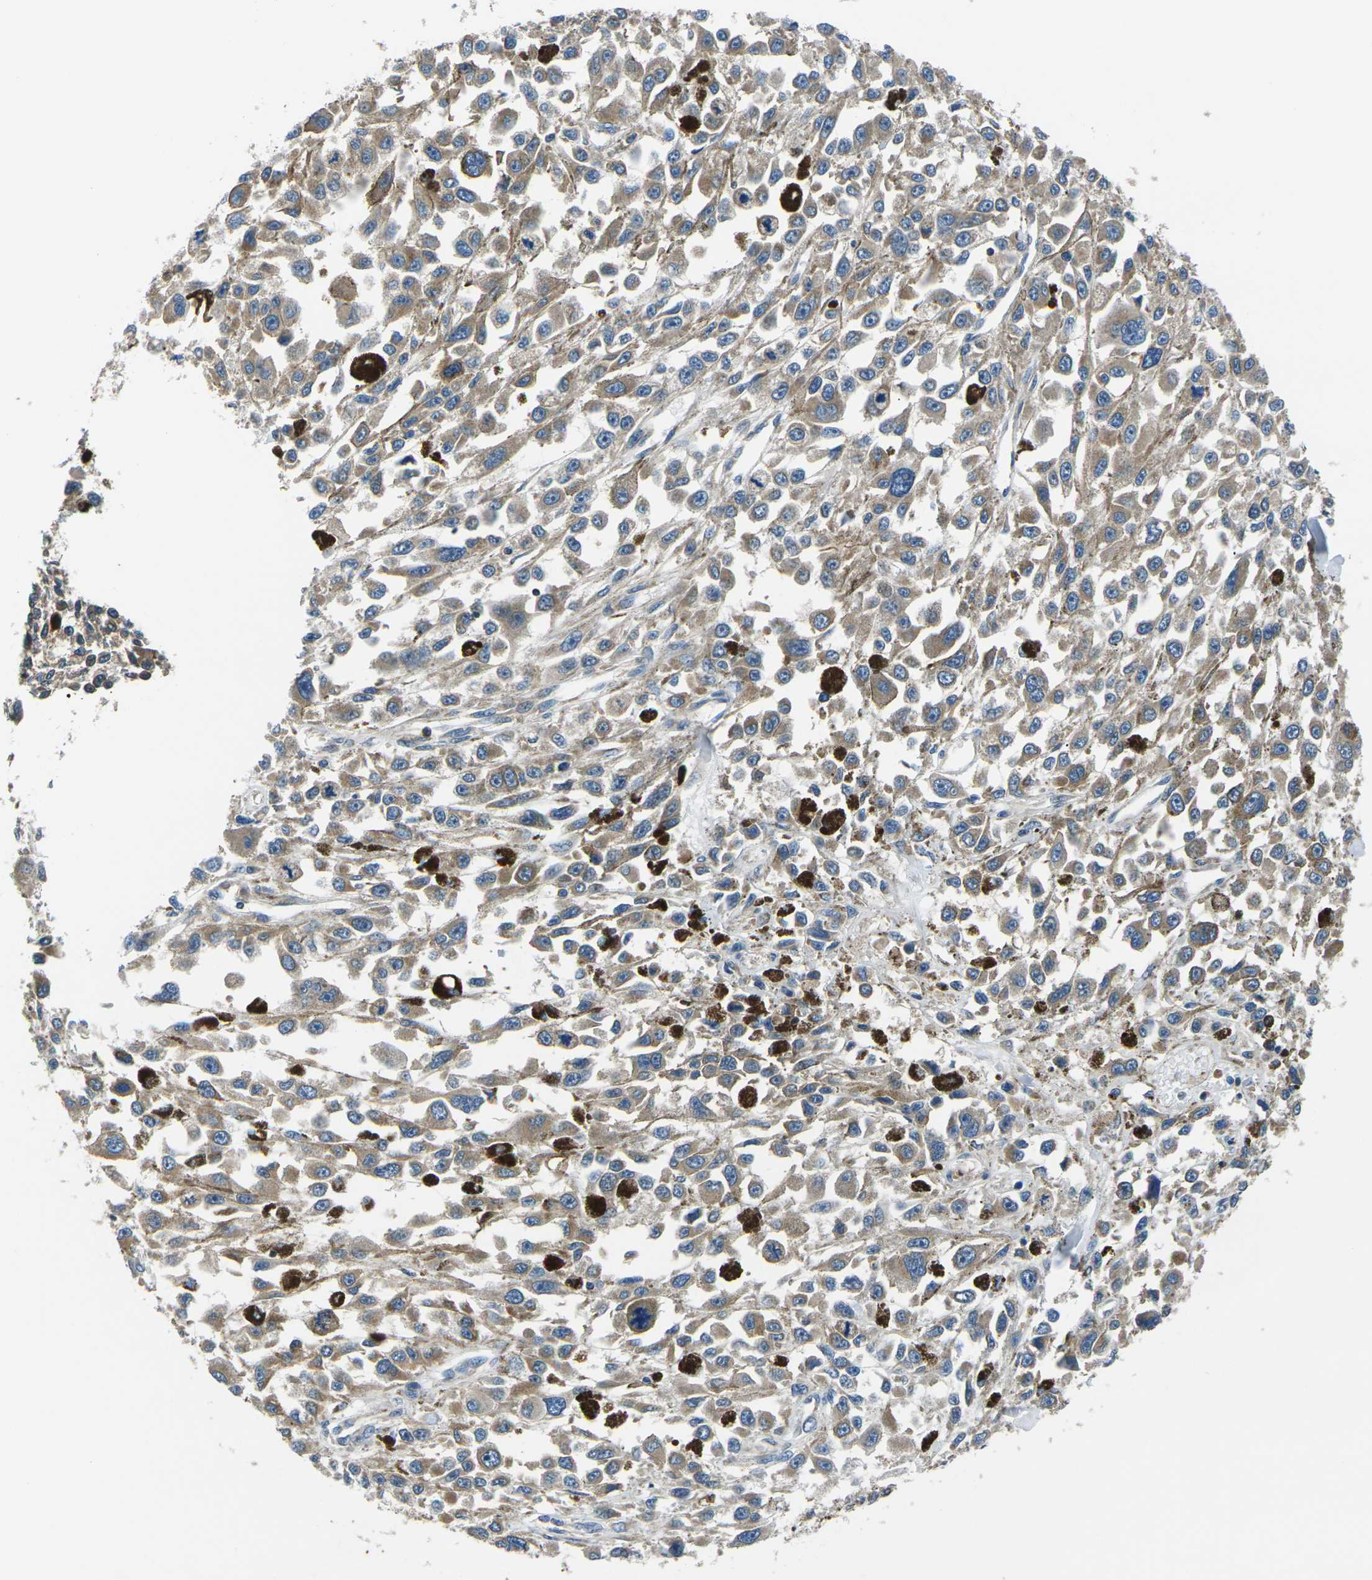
{"staining": {"intensity": "weak", "quantity": ">75%", "location": "cytoplasmic/membranous"}, "tissue": "melanoma", "cell_type": "Tumor cells", "image_type": "cancer", "snomed": [{"axis": "morphology", "description": "Malignant melanoma, Metastatic site"}, {"axis": "topography", "description": "Lymph node"}], "caption": "This image demonstrates malignant melanoma (metastatic site) stained with immunohistochemistry to label a protein in brown. The cytoplasmic/membranous of tumor cells show weak positivity for the protein. Nuclei are counter-stained blue.", "gene": "RAB1B", "patient": {"sex": "male", "age": 59}}